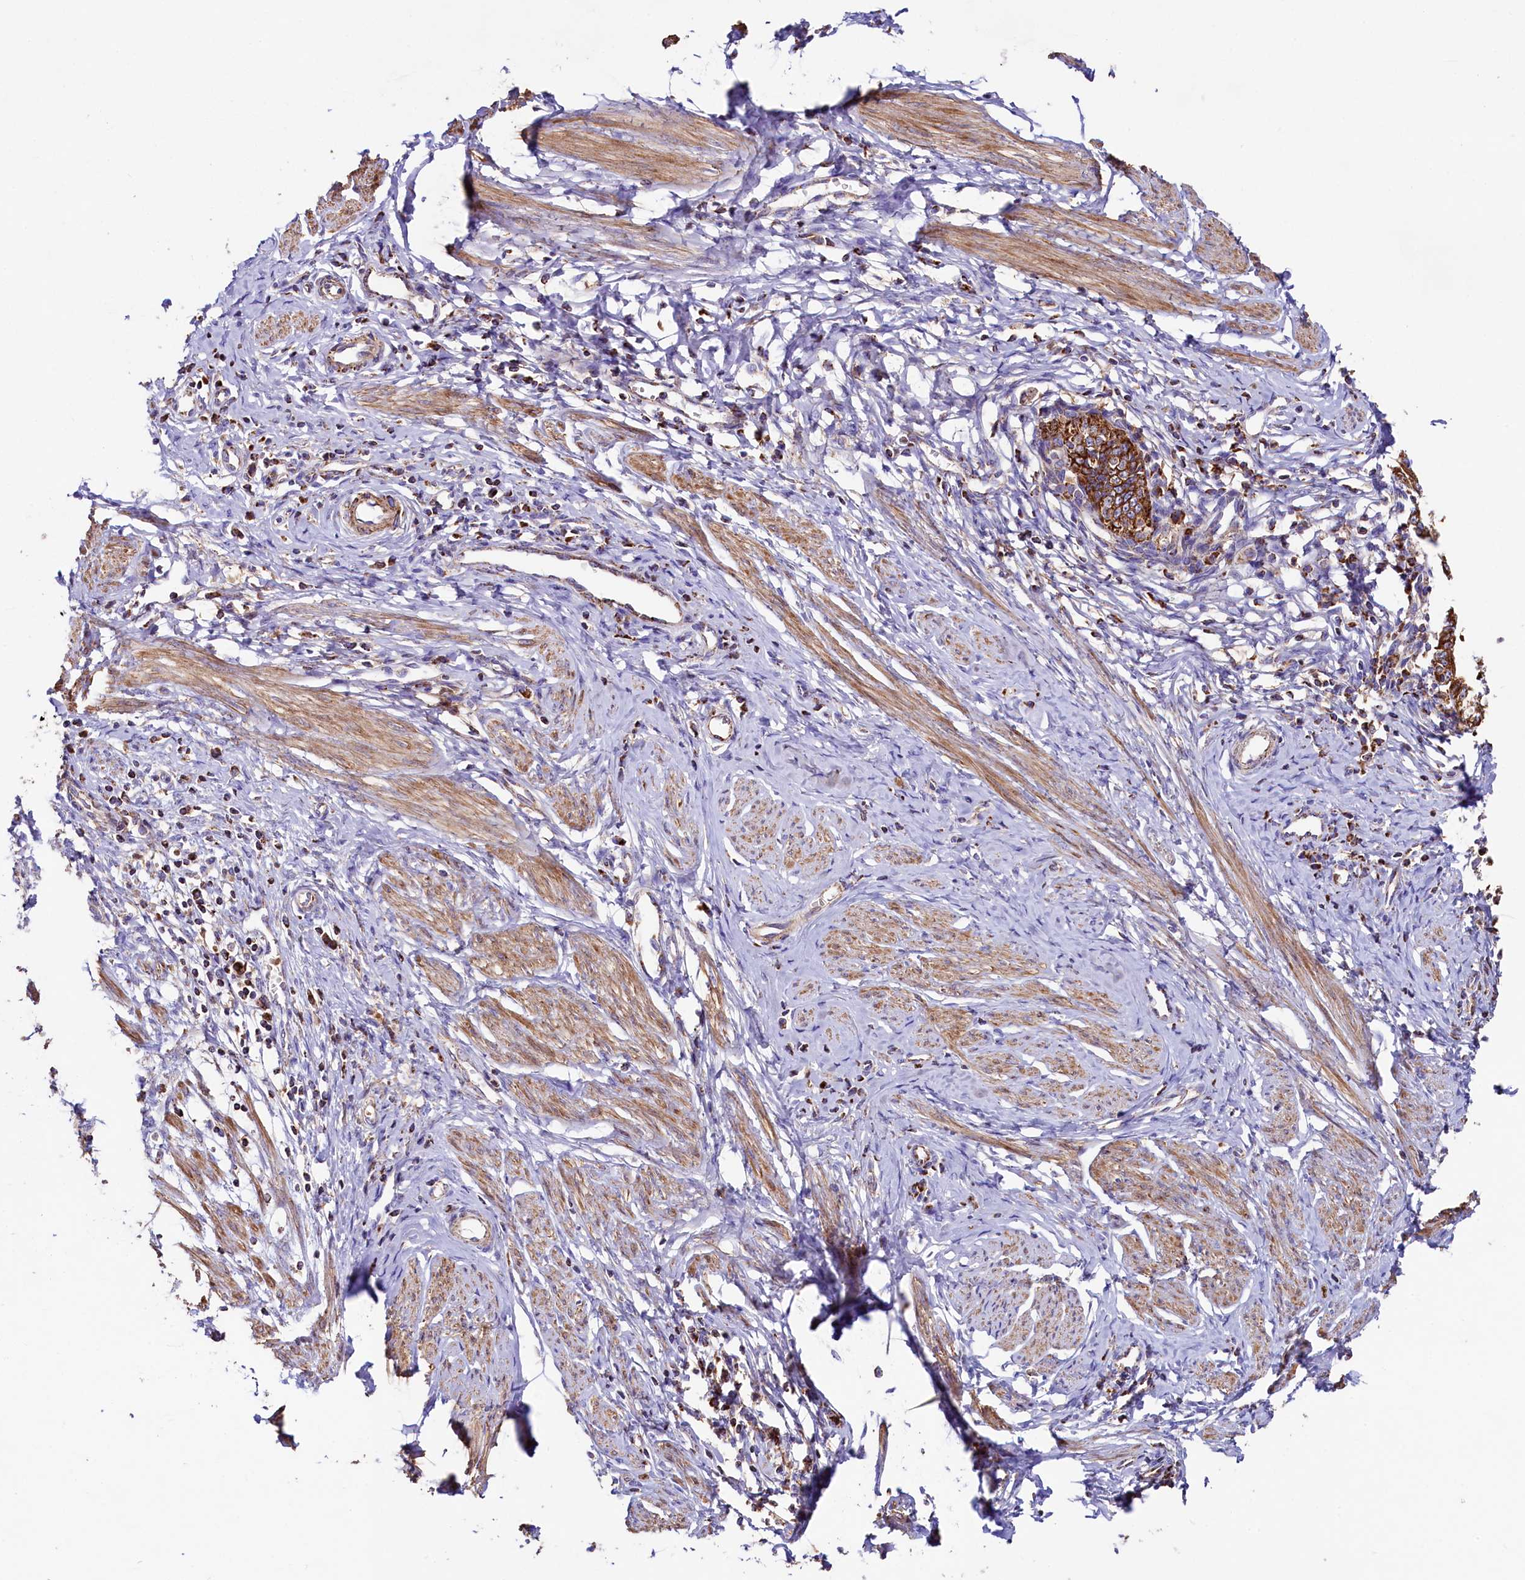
{"staining": {"intensity": "strong", "quantity": ">75%", "location": "cytoplasmic/membranous"}, "tissue": "cervical cancer", "cell_type": "Tumor cells", "image_type": "cancer", "snomed": [{"axis": "morphology", "description": "Adenocarcinoma, NOS"}, {"axis": "topography", "description": "Cervix"}], "caption": "The photomicrograph exhibits immunohistochemical staining of cervical cancer. There is strong cytoplasmic/membranous expression is appreciated in about >75% of tumor cells.", "gene": "CLYBL", "patient": {"sex": "female", "age": 36}}